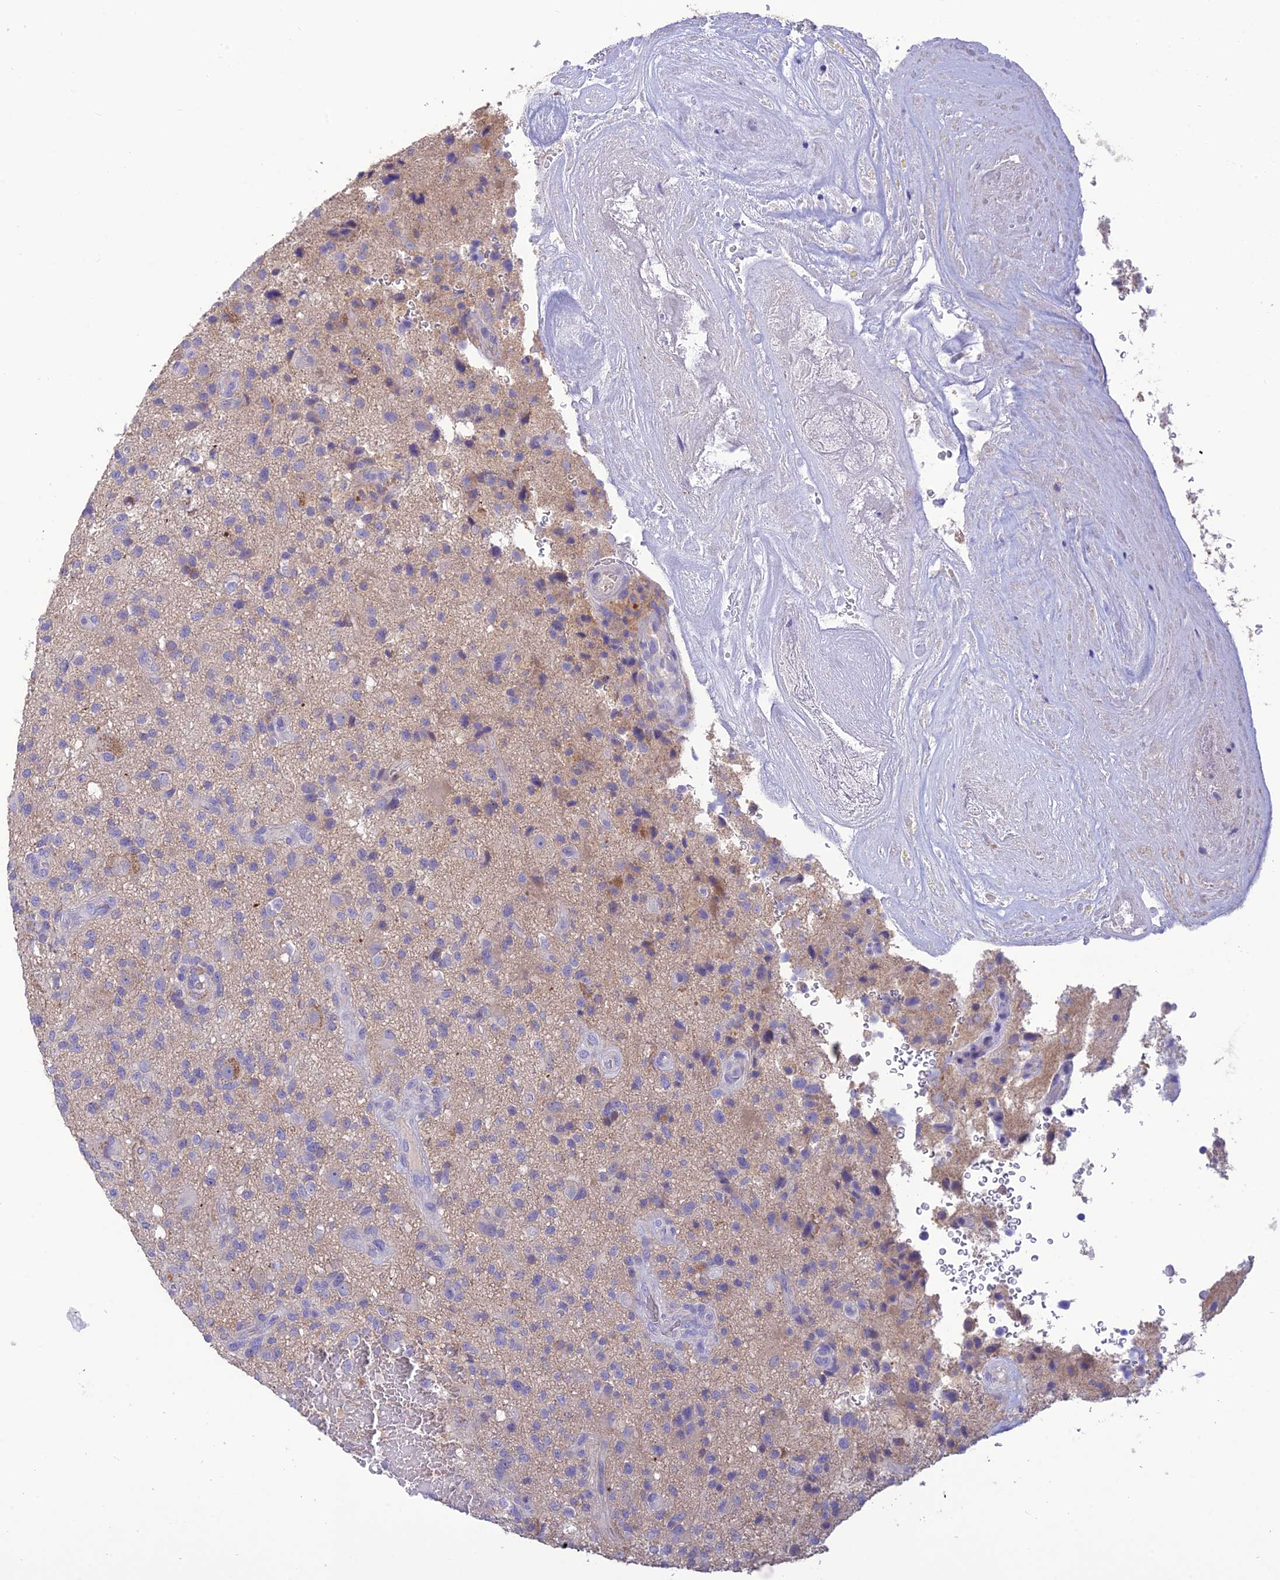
{"staining": {"intensity": "negative", "quantity": "none", "location": "none"}, "tissue": "glioma", "cell_type": "Tumor cells", "image_type": "cancer", "snomed": [{"axis": "morphology", "description": "Glioma, malignant, High grade"}, {"axis": "topography", "description": "Brain"}], "caption": "Tumor cells are negative for brown protein staining in glioma.", "gene": "SFT2D2", "patient": {"sex": "male", "age": 47}}